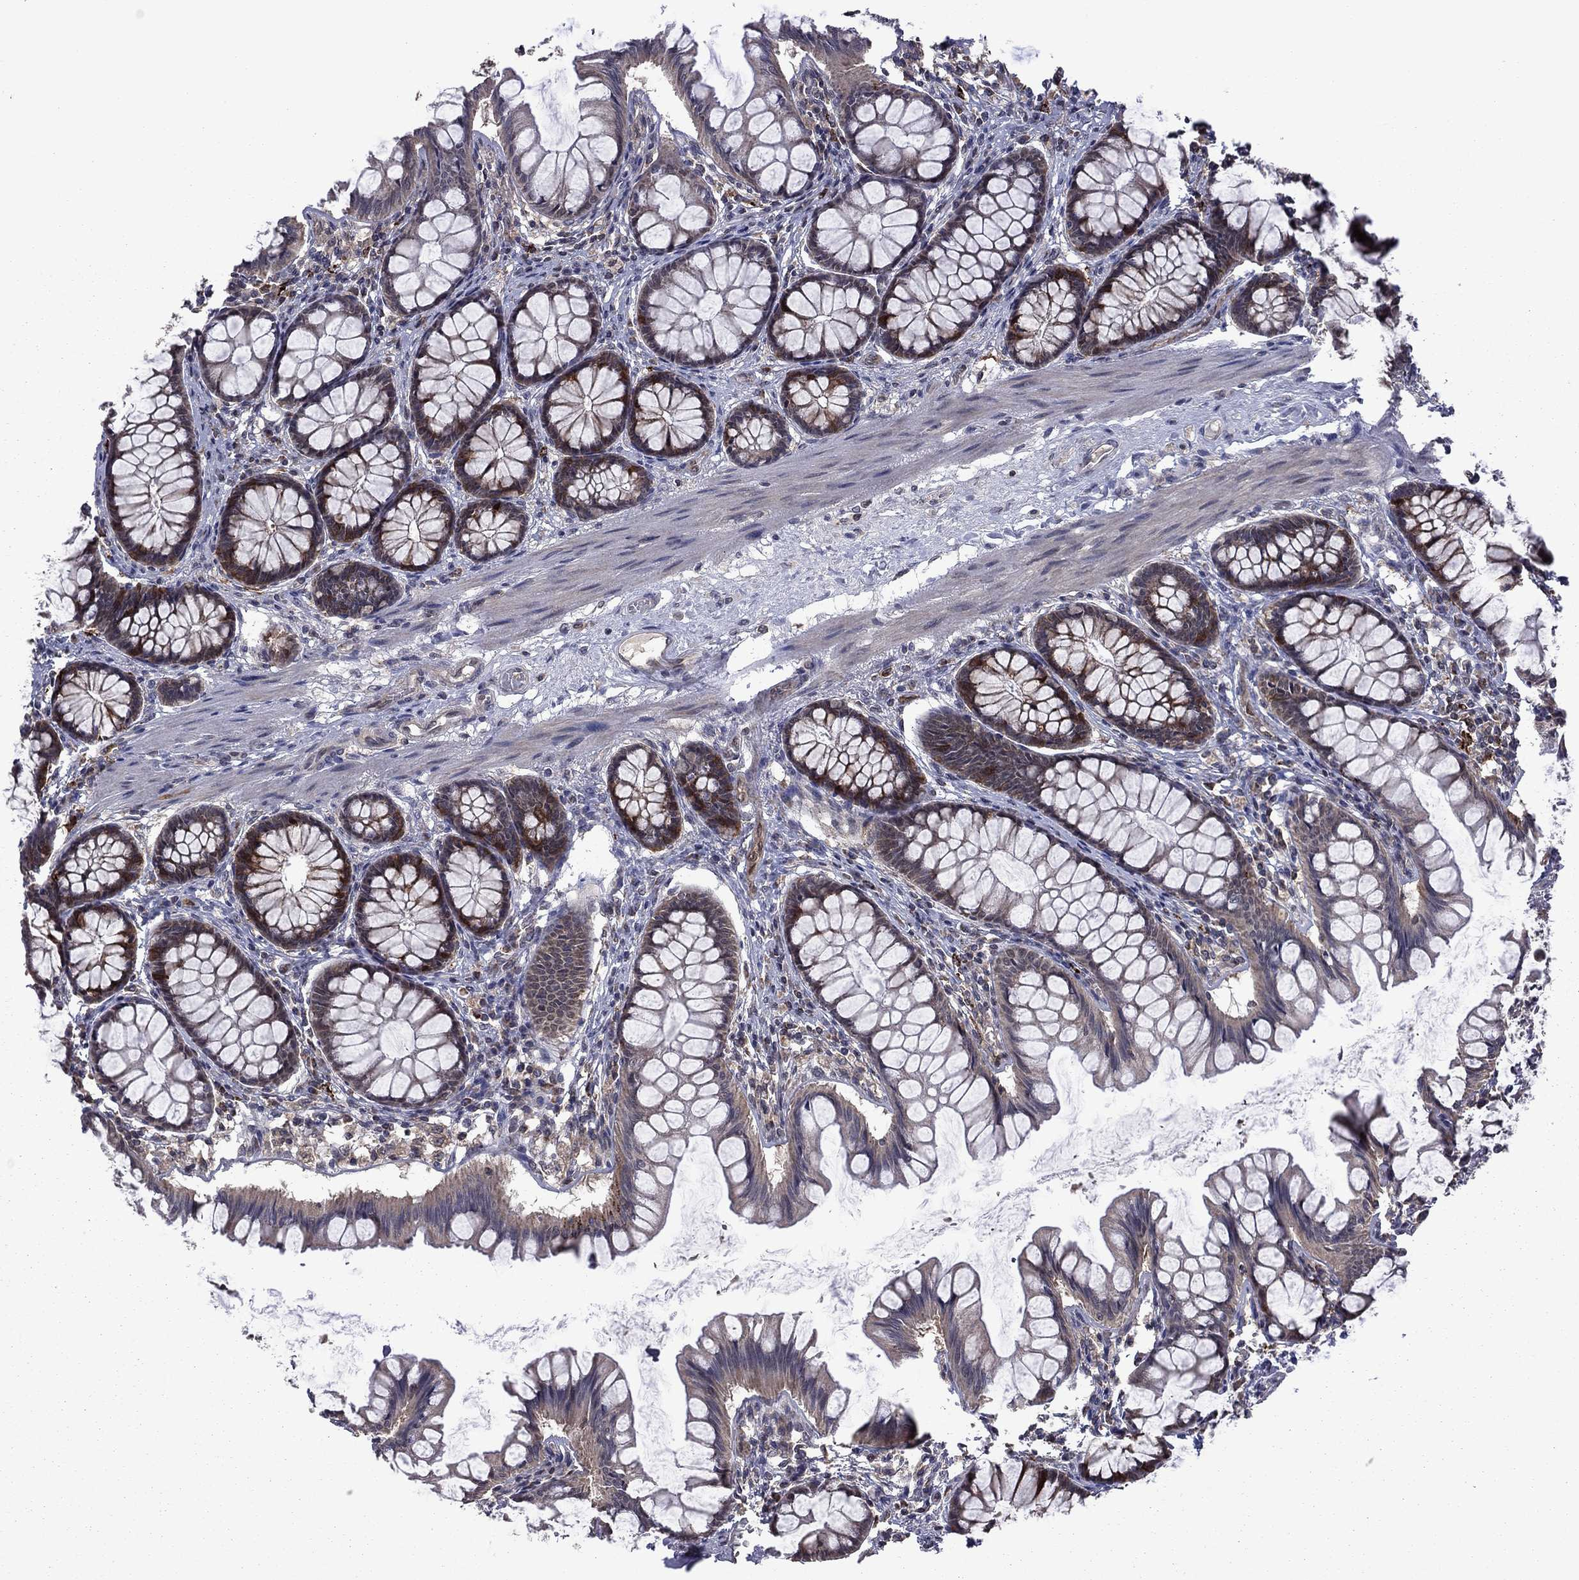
{"staining": {"intensity": "negative", "quantity": "none", "location": "none"}, "tissue": "colon", "cell_type": "Endothelial cells", "image_type": "normal", "snomed": [{"axis": "morphology", "description": "Normal tissue, NOS"}, {"axis": "topography", "description": "Colon"}], "caption": "This is a image of immunohistochemistry (IHC) staining of benign colon, which shows no positivity in endothelial cells.", "gene": "GPAA1", "patient": {"sex": "female", "age": 65}}